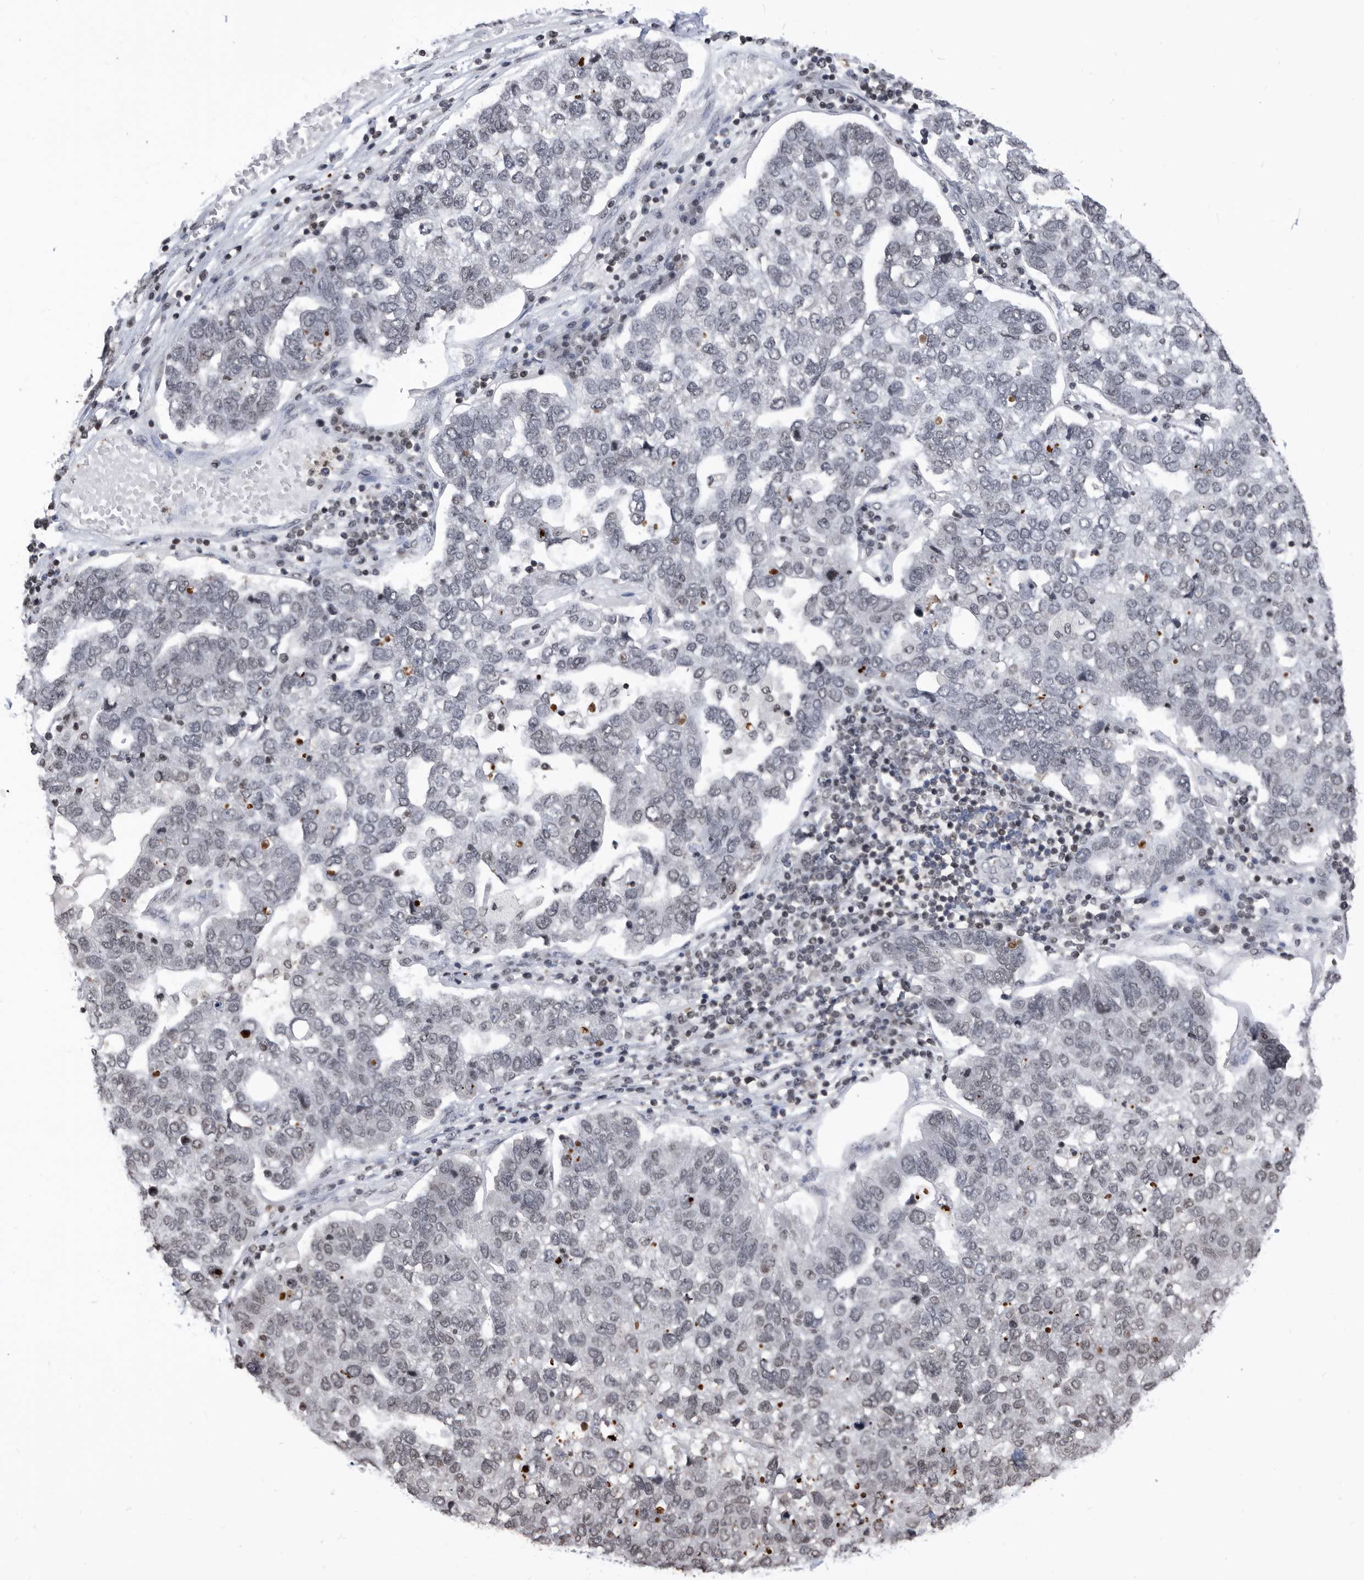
{"staining": {"intensity": "weak", "quantity": "<25%", "location": "nuclear"}, "tissue": "pancreatic cancer", "cell_type": "Tumor cells", "image_type": "cancer", "snomed": [{"axis": "morphology", "description": "Adenocarcinoma, NOS"}, {"axis": "topography", "description": "Pancreas"}], "caption": "The immunohistochemistry (IHC) image has no significant expression in tumor cells of pancreatic cancer (adenocarcinoma) tissue. (DAB immunohistochemistry, high magnification).", "gene": "TSTD1", "patient": {"sex": "female", "age": 61}}